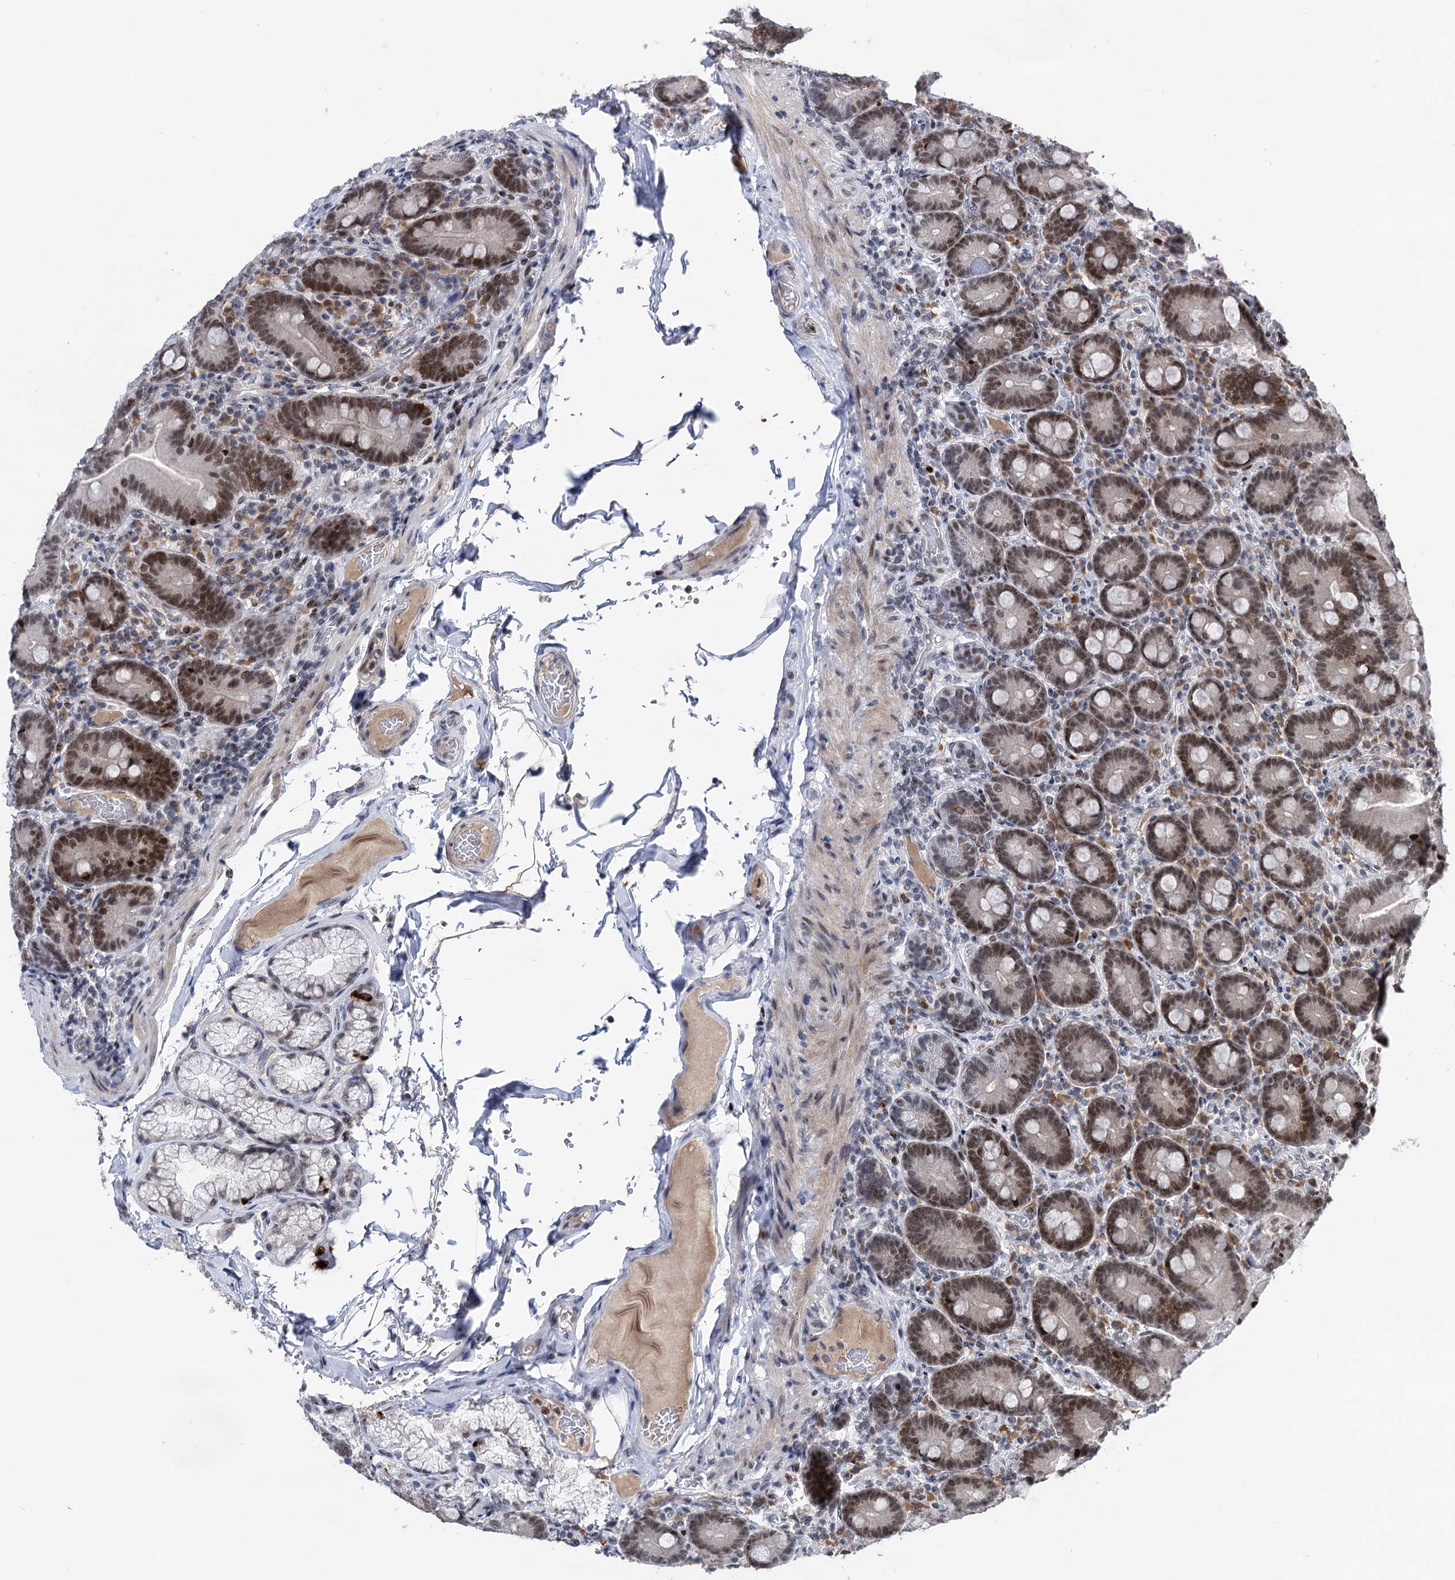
{"staining": {"intensity": "moderate", "quantity": ">75%", "location": "nuclear"}, "tissue": "duodenum", "cell_type": "Glandular cells", "image_type": "normal", "snomed": [{"axis": "morphology", "description": "Normal tissue, NOS"}, {"axis": "topography", "description": "Duodenum"}], "caption": "Immunohistochemistry (DAB) staining of benign duodenum exhibits moderate nuclear protein staining in about >75% of glandular cells. Nuclei are stained in blue.", "gene": "ZCCHC10", "patient": {"sex": "female", "age": 62}}